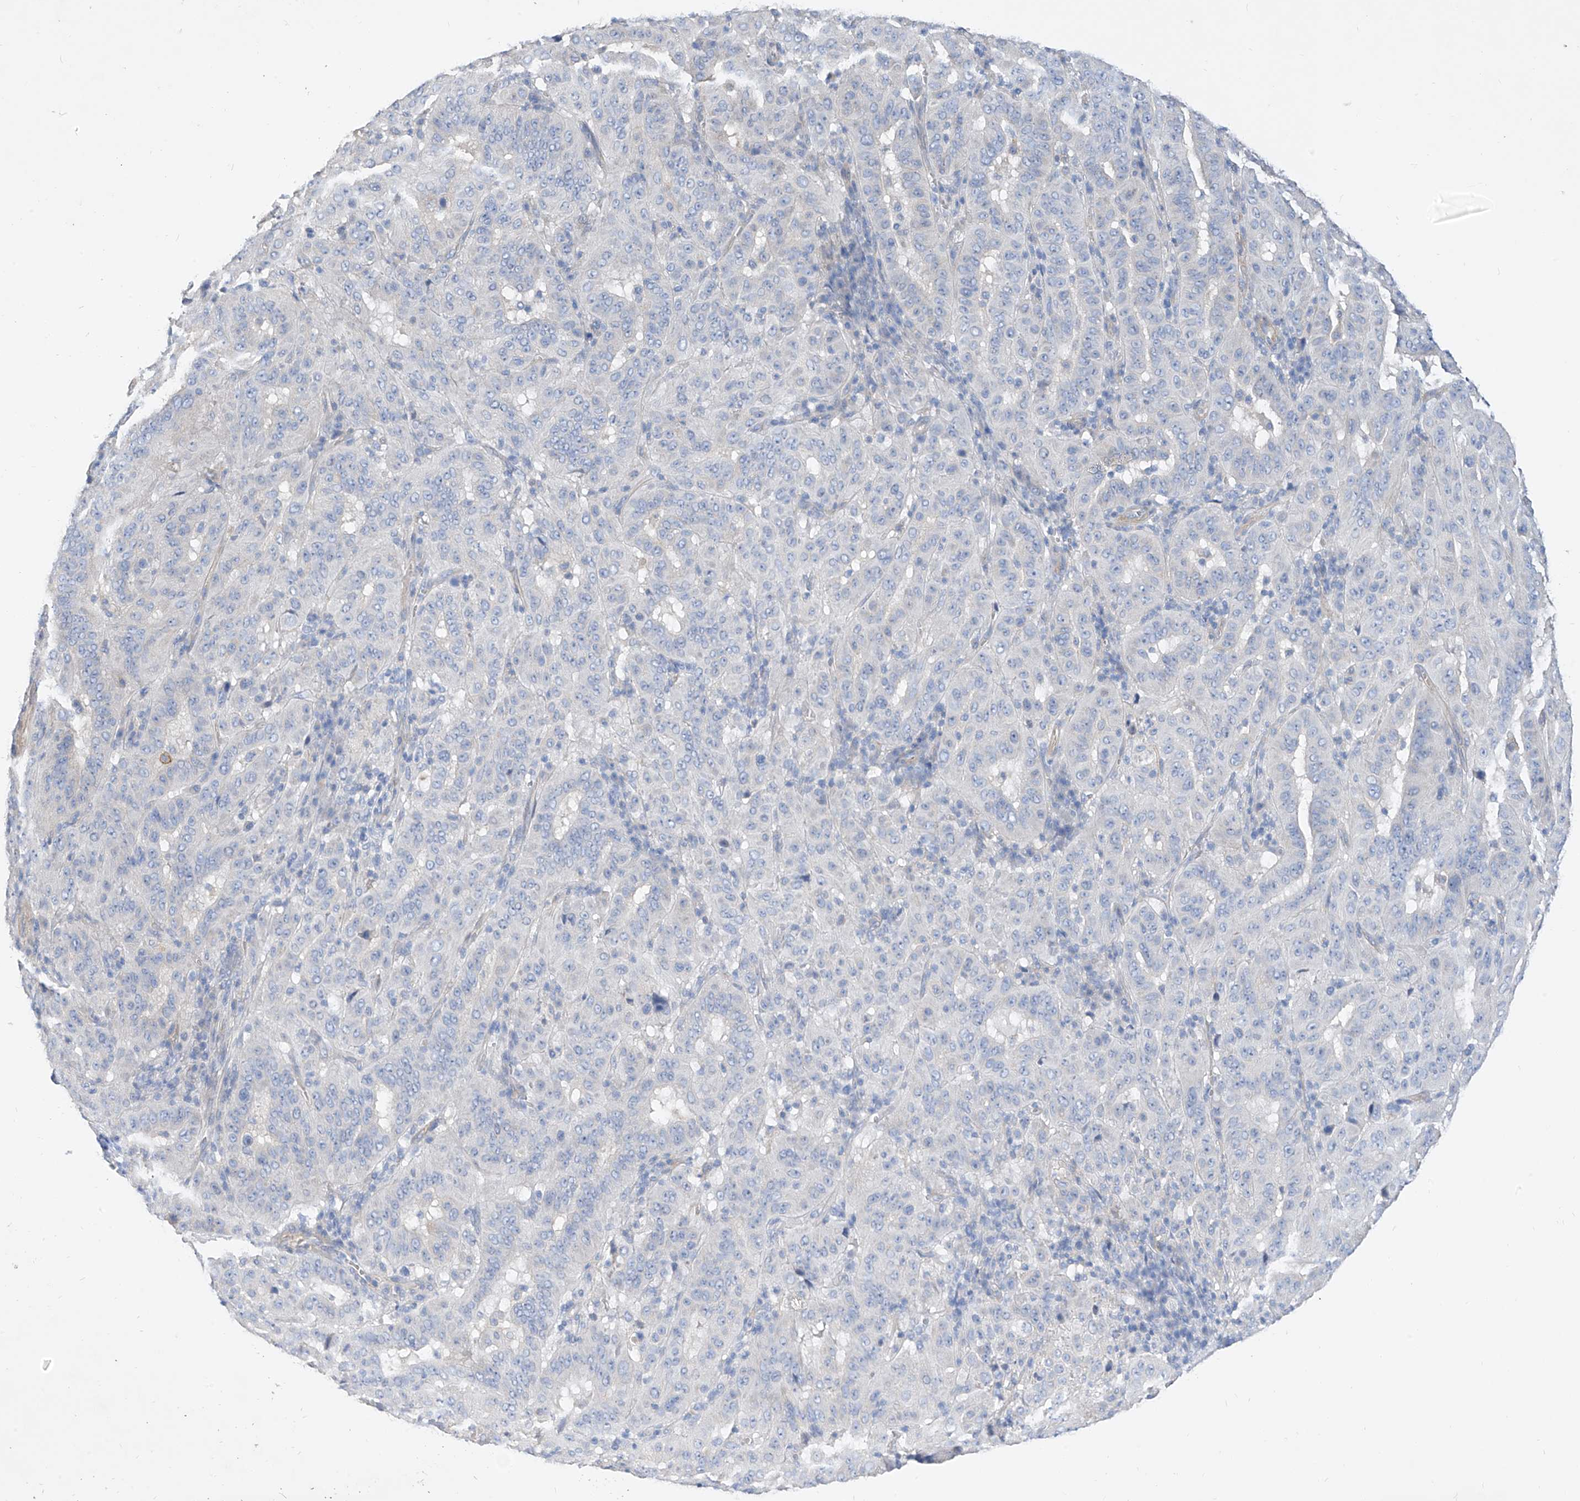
{"staining": {"intensity": "negative", "quantity": "none", "location": "none"}, "tissue": "pancreatic cancer", "cell_type": "Tumor cells", "image_type": "cancer", "snomed": [{"axis": "morphology", "description": "Adenocarcinoma, NOS"}, {"axis": "topography", "description": "Pancreas"}], "caption": "Immunohistochemistry (IHC) image of neoplastic tissue: human pancreatic cancer stained with DAB displays no significant protein staining in tumor cells. (Brightfield microscopy of DAB immunohistochemistry at high magnification).", "gene": "SCGB2A1", "patient": {"sex": "male", "age": 63}}